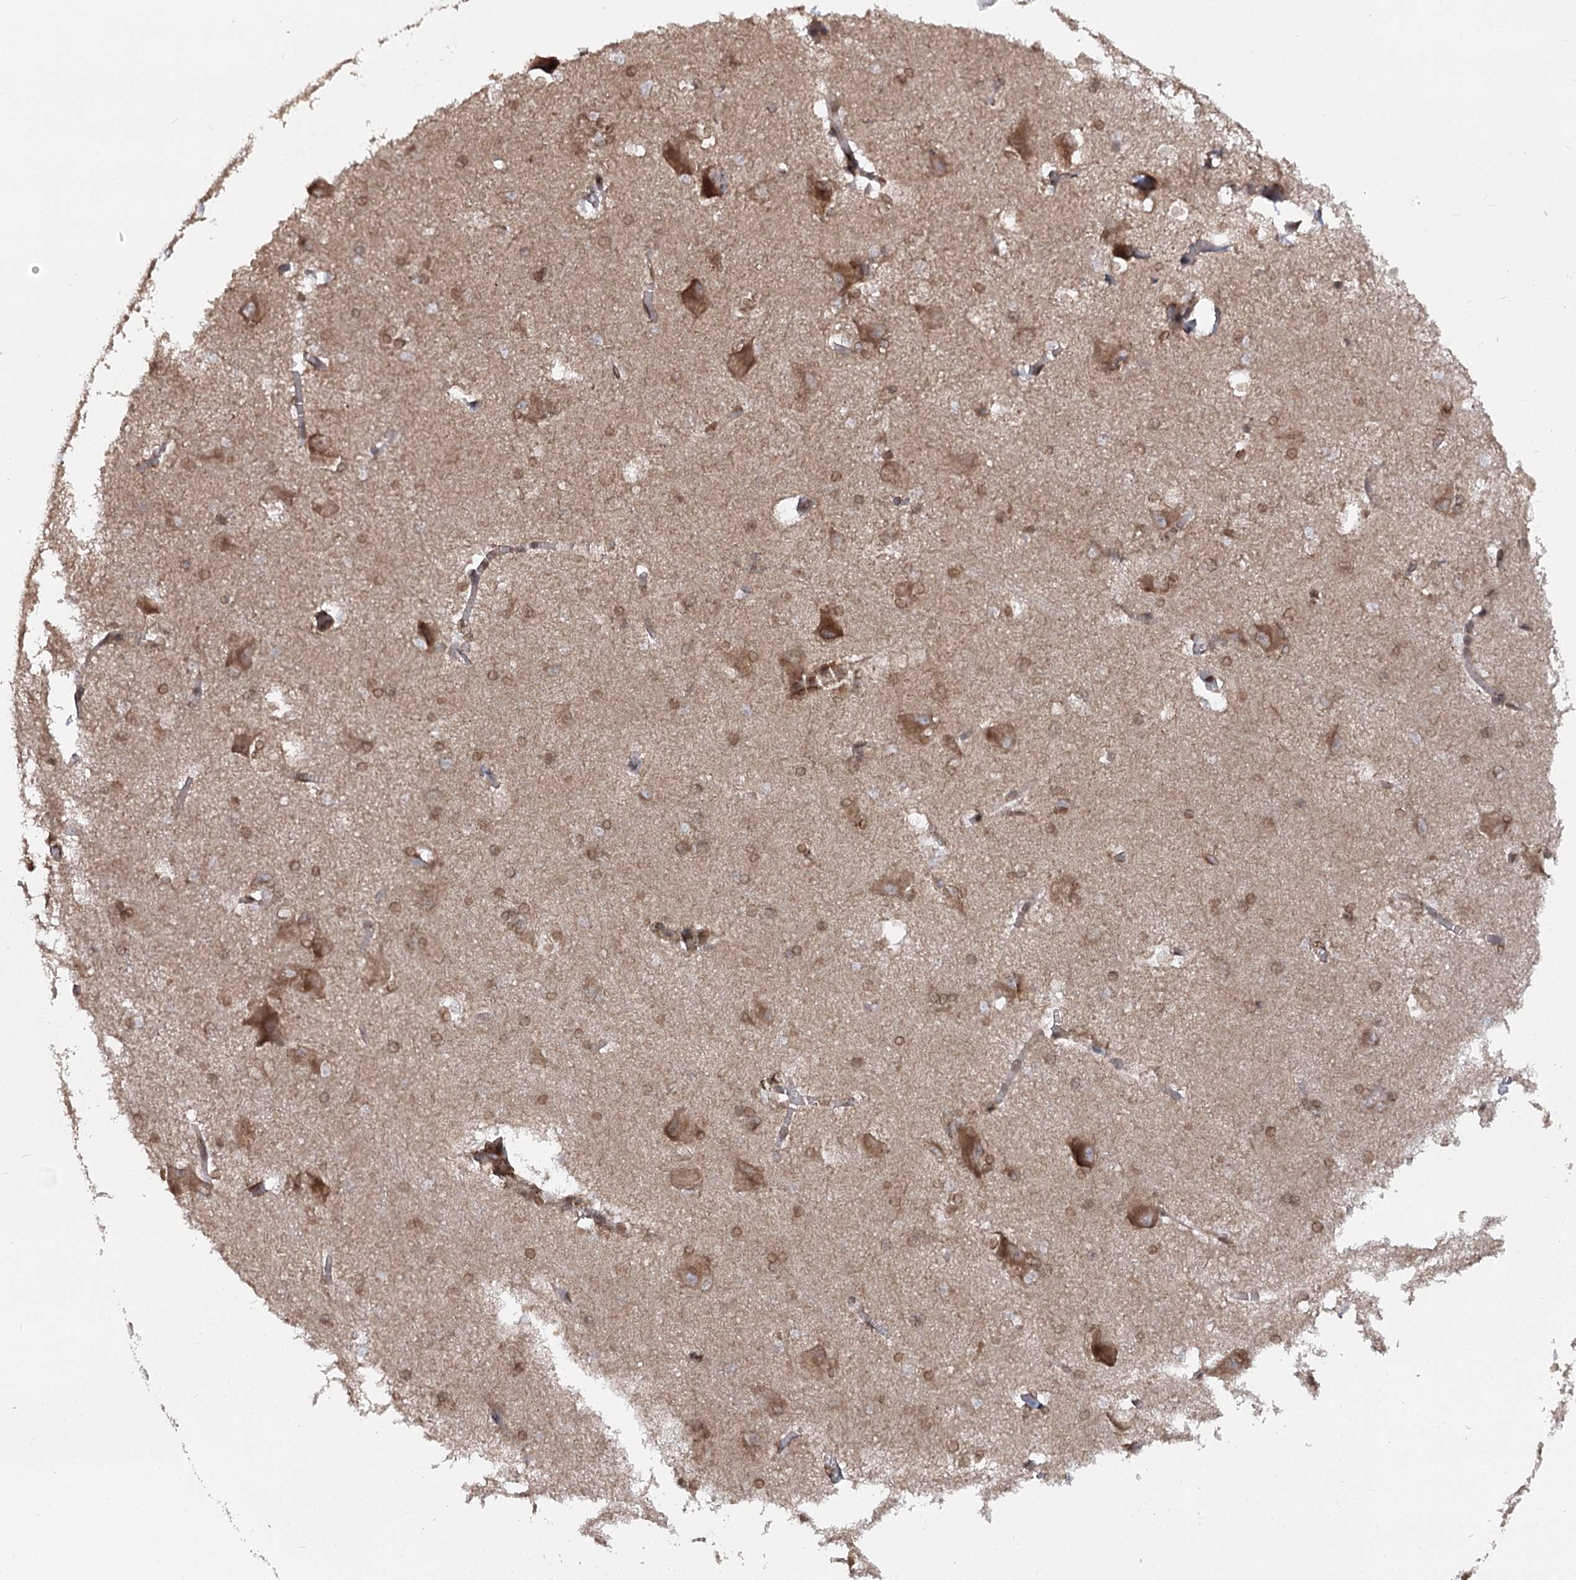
{"staining": {"intensity": "moderate", "quantity": "25%-75%", "location": "cytoplasmic/membranous,nuclear"}, "tissue": "caudate", "cell_type": "Glial cells", "image_type": "normal", "snomed": [{"axis": "morphology", "description": "Normal tissue, NOS"}, {"axis": "topography", "description": "Lateral ventricle wall"}], "caption": "Protein expression analysis of normal caudate demonstrates moderate cytoplasmic/membranous,nuclear expression in approximately 25%-75% of glial cells. The staining is performed using DAB brown chromogen to label protein expression. The nuclei are counter-stained blue using hematoxylin.", "gene": "FGFR1OP2", "patient": {"sex": "male", "age": 37}}